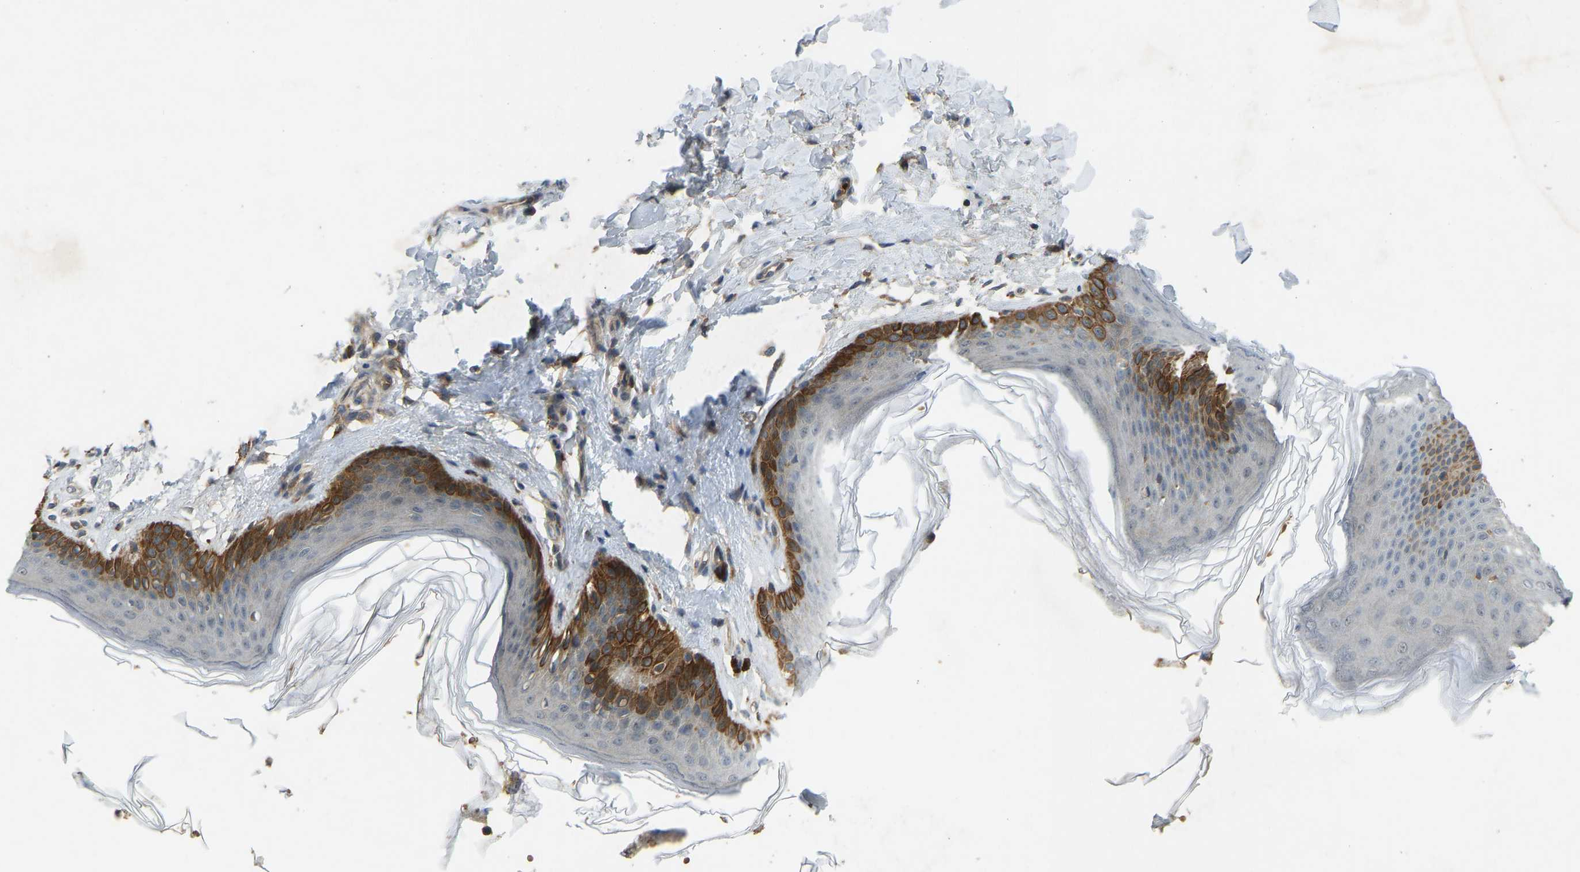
{"staining": {"intensity": "strong", "quantity": "25%-75%", "location": "cytoplasmic/membranous"}, "tissue": "skin", "cell_type": "Epidermal cells", "image_type": "normal", "snomed": [{"axis": "morphology", "description": "Normal tissue, NOS"}, {"axis": "topography", "description": "Vulva"}], "caption": "Unremarkable skin exhibits strong cytoplasmic/membranous expression in approximately 25%-75% of epidermal cells.", "gene": "ZNF71", "patient": {"sex": "female", "age": 66}}